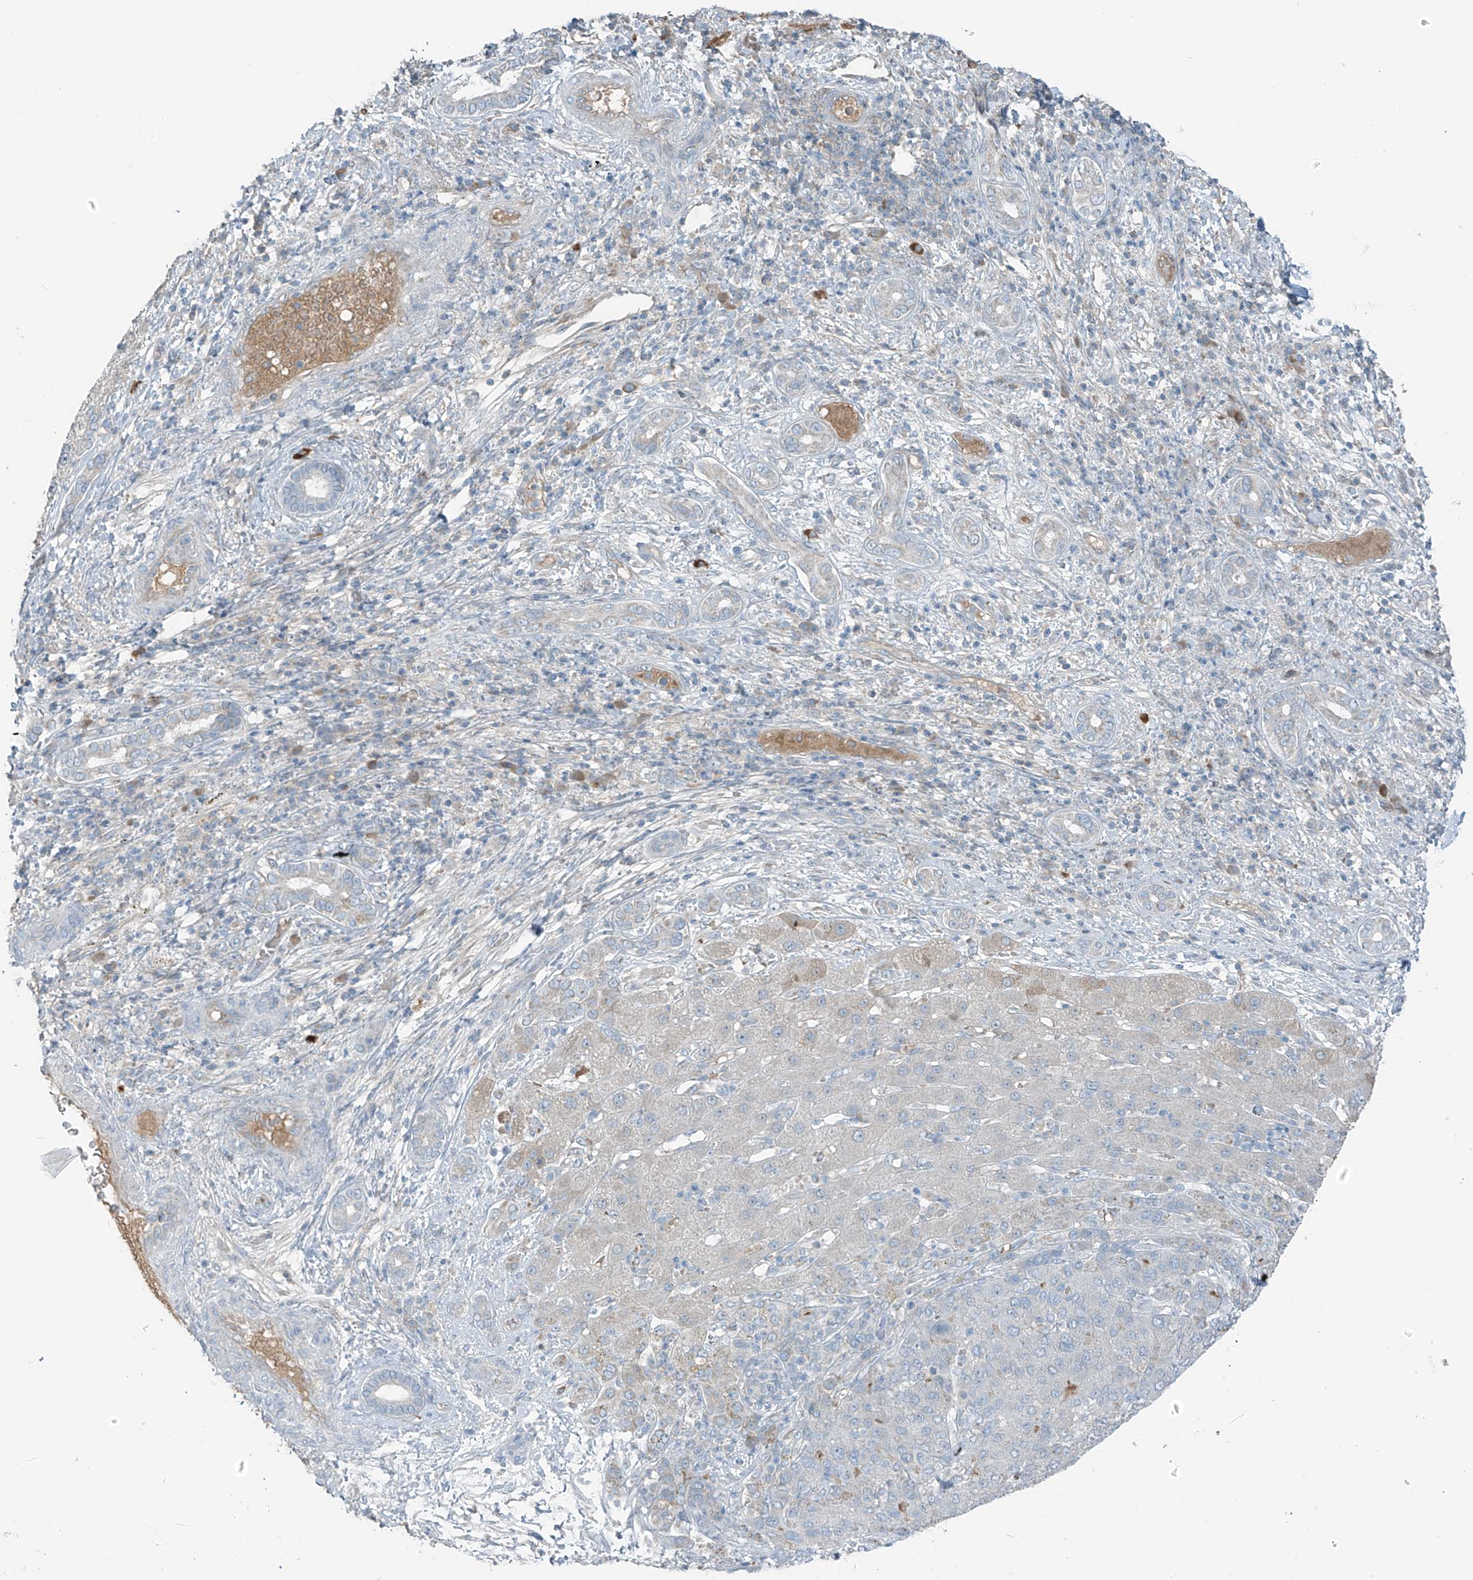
{"staining": {"intensity": "negative", "quantity": "none", "location": "none"}, "tissue": "liver cancer", "cell_type": "Tumor cells", "image_type": "cancer", "snomed": [{"axis": "morphology", "description": "Carcinoma, Hepatocellular, NOS"}, {"axis": "topography", "description": "Liver"}], "caption": "This photomicrograph is of liver hepatocellular carcinoma stained with IHC to label a protein in brown with the nuclei are counter-stained blue. There is no positivity in tumor cells.", "gene": "FAM131C", "patient": {"sex": "male", "age": 65}}